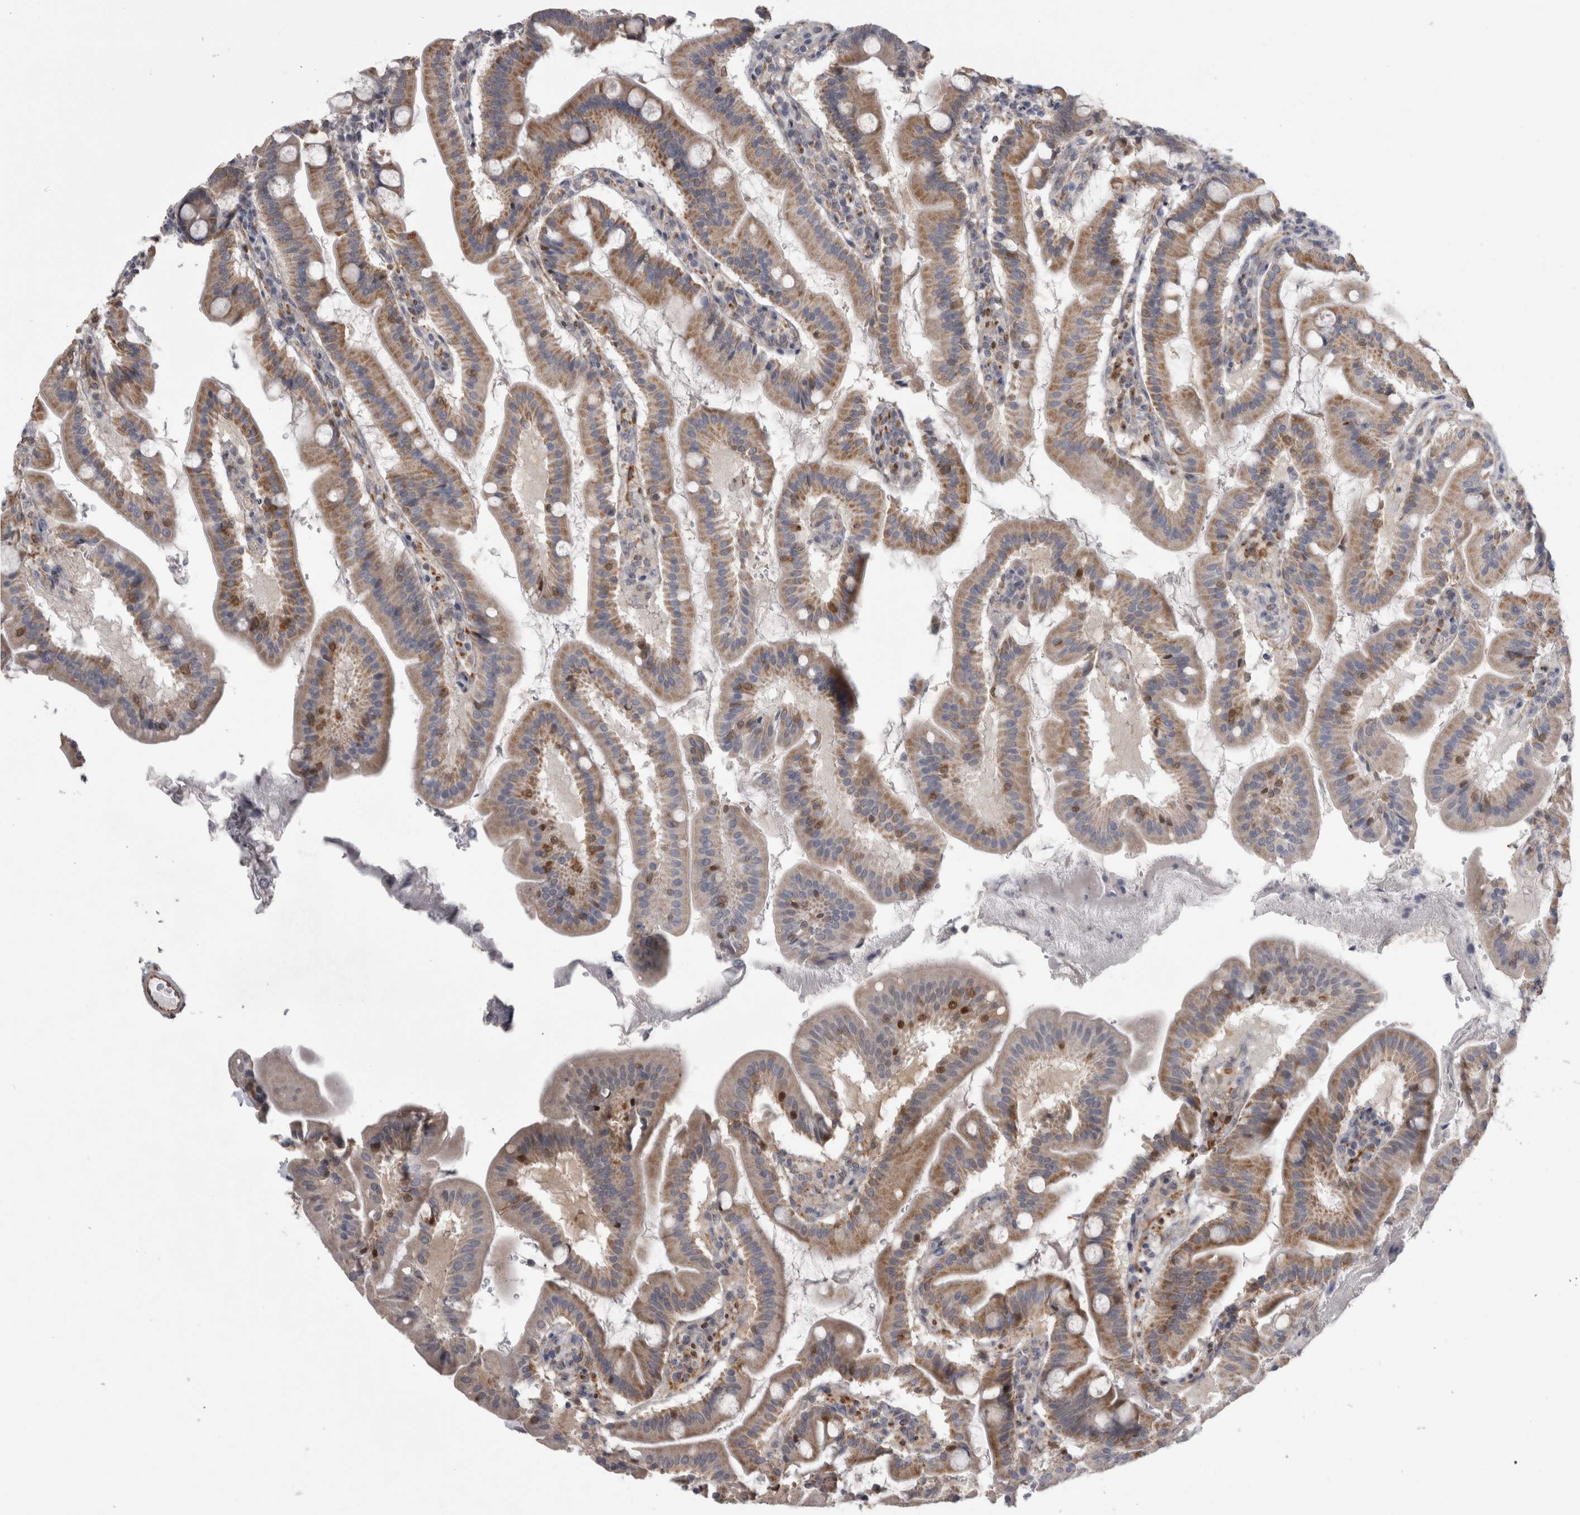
{"staining": {"intensity": "moderate", "quantity": ">75%", "location": "cytoplasmic/membranous"}, "tissue": "duodenum", "cell_type": "Glandular cells", "image_type": "normal", "snomed": [{"axis": "morphology", "description": "Normal tissue, NOS"}, {"axis": "morphology", "description": "Adenocarcinoma, NOS"}, {"axis": "topography", "description": "Pancreas"}, {"axis": "topography", "description": "Duodenum"}], "caption": "A brown stain labels moderate cytoplasmic/membranous staining of a protein in glandular cells of unremarkable duodenum.", "gene": "ACOT7", "patient": {"sex": "male", "age": 50}}